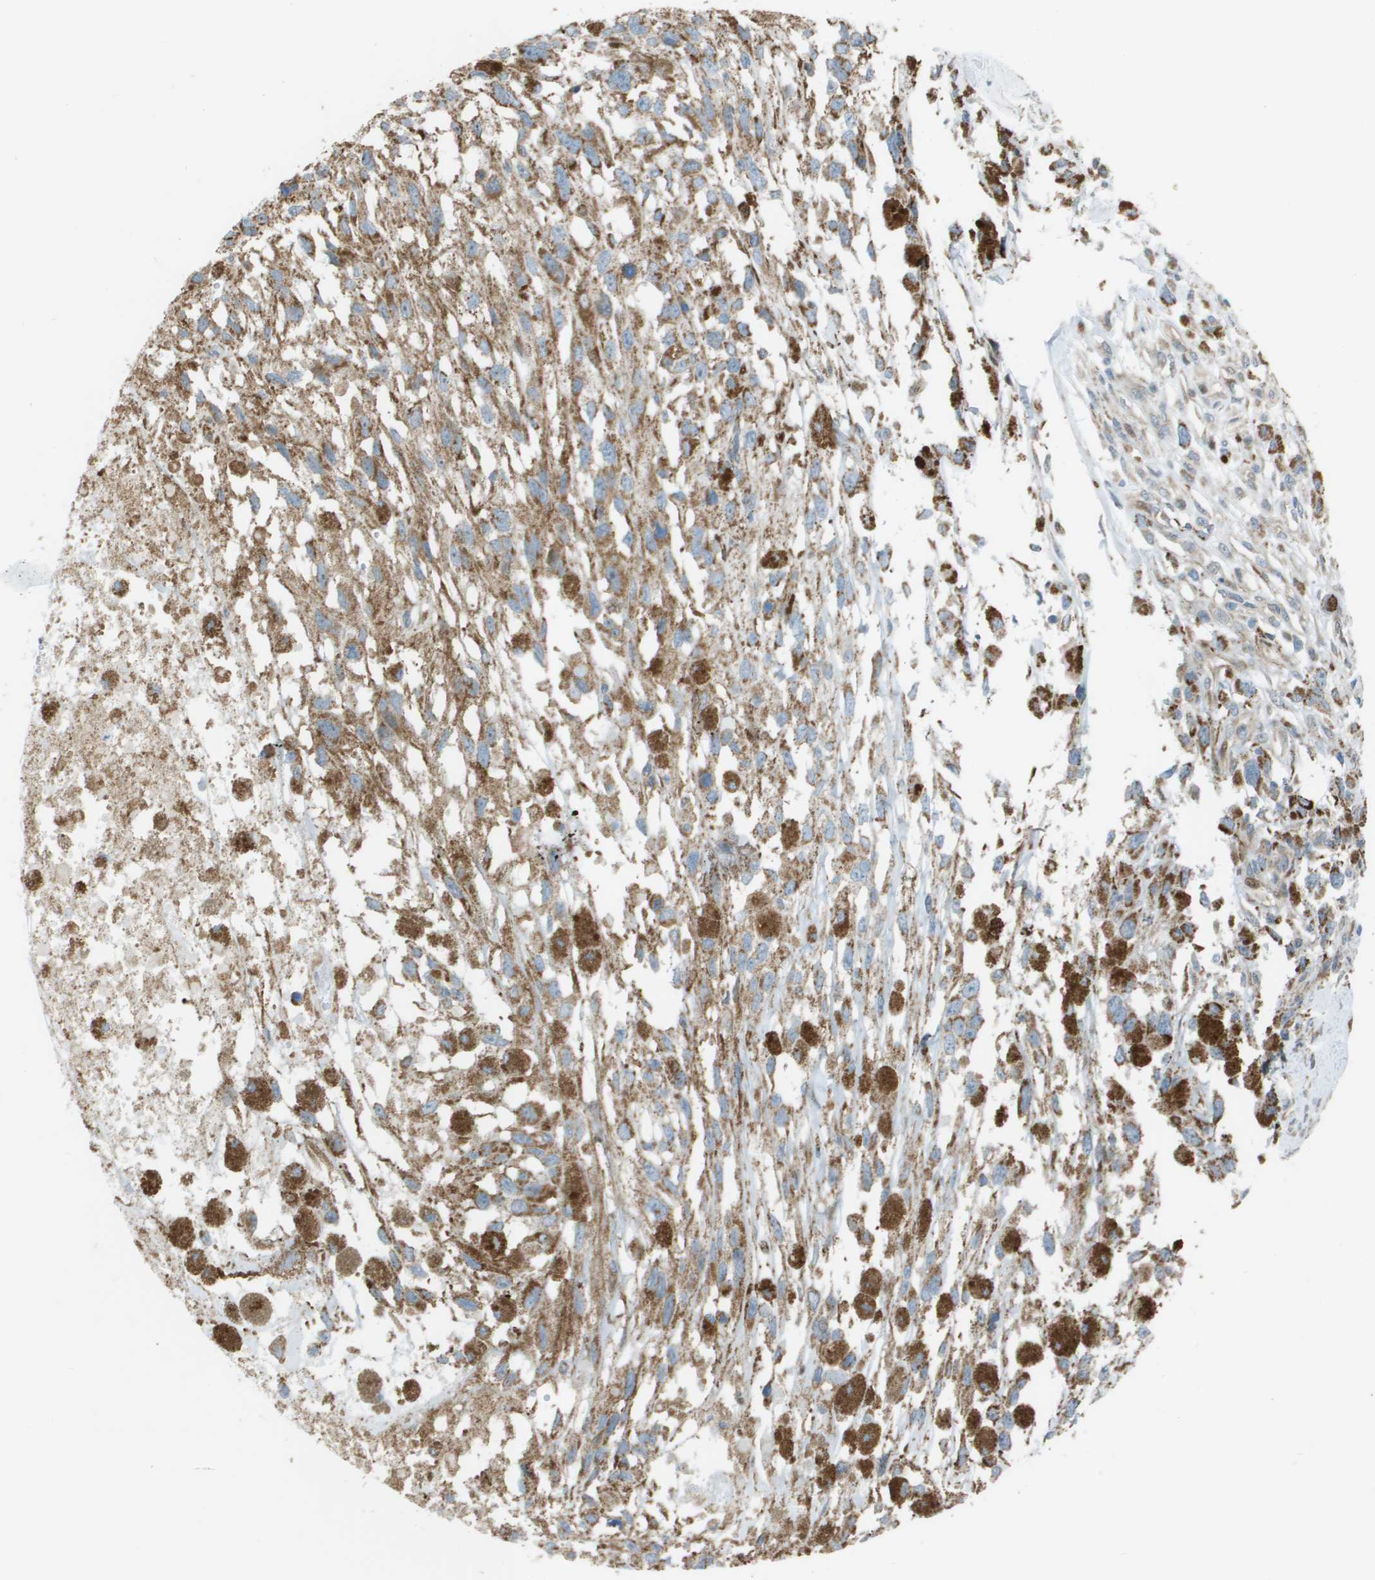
{"staining": {"intensity": "weak", "quantity": ">75%", "location": "cytoplasmic/membranous"}, "tissue": "melanoma", "cell_type": "Tumor cells", "image_type": "cancer", "snomed": [{"axis": "morphology", "description": "Malignant melanoma, Metastatic site"}, {"axis": "topography", "description": "Lymph node"}], "caption": "This histopathology image reveals malignant melanoma (metastatic site) stained with IHC to label a protein in brown. The cytoplasmic/membranous of tumor cells show weak positivity for the protein. Nuclei are counter-stained blue.", "gene": "MGAT3", "patient": {"sex": "male", "age": 59}}